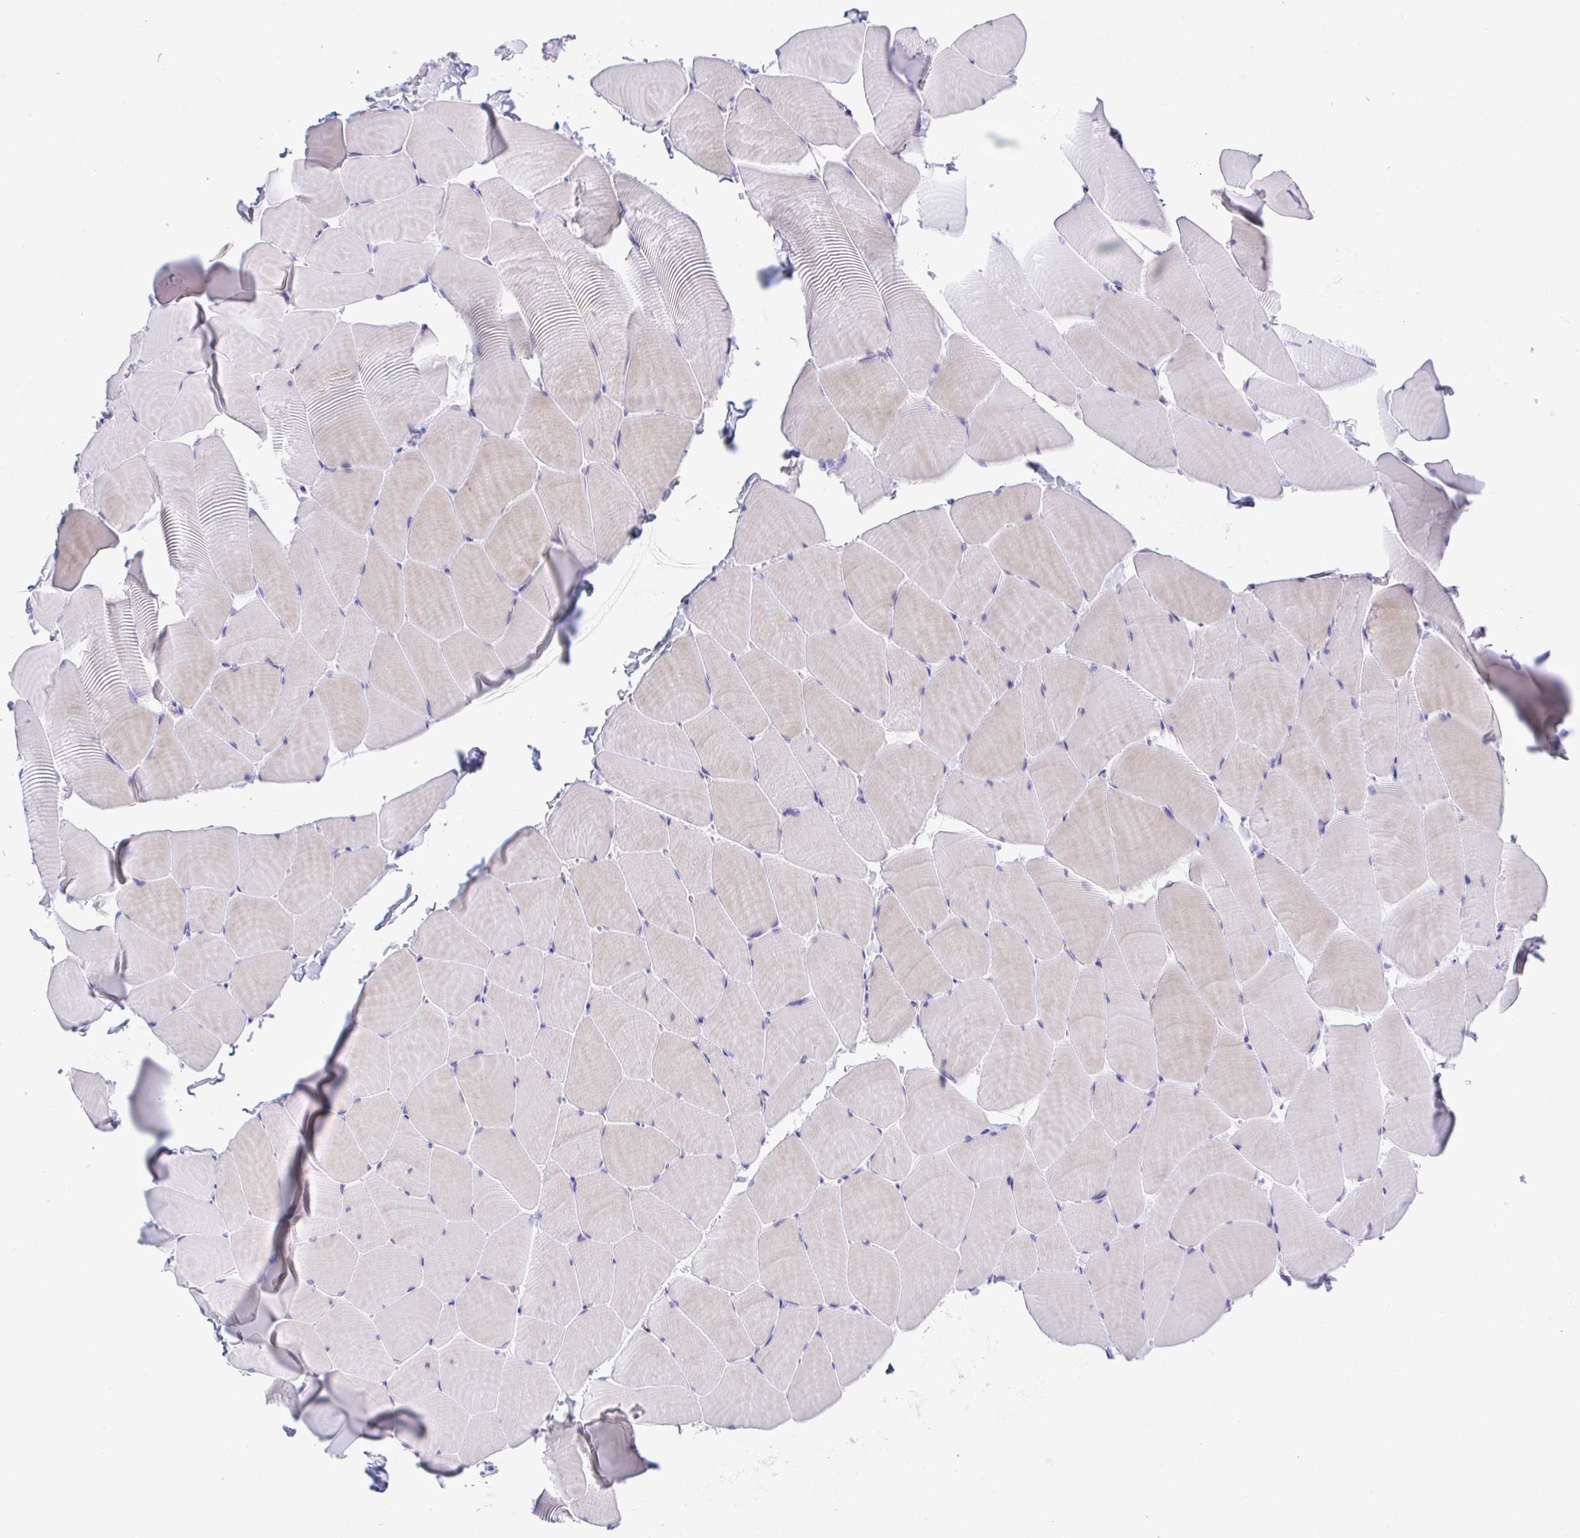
{"staining": {"intensity": "weak", "quantity": "<25%", "location": "cytoplasmic/membranous"}, "tissue": "skeletal muscle", "cell_type": "Myocytes", "image_type": "normal", "snomed": [{"axis": "morphology", "description": "Normal tissue, NOS"}, {"axis": "topography", "description": "Skeletal muscle"}], "caption": "Immunohistochemical staining of benign human skeletal muscle demonstrates no significant expression in myocytes.", "gene": "SLC16A6", "patient": {"sex": "male", "age": 25}}